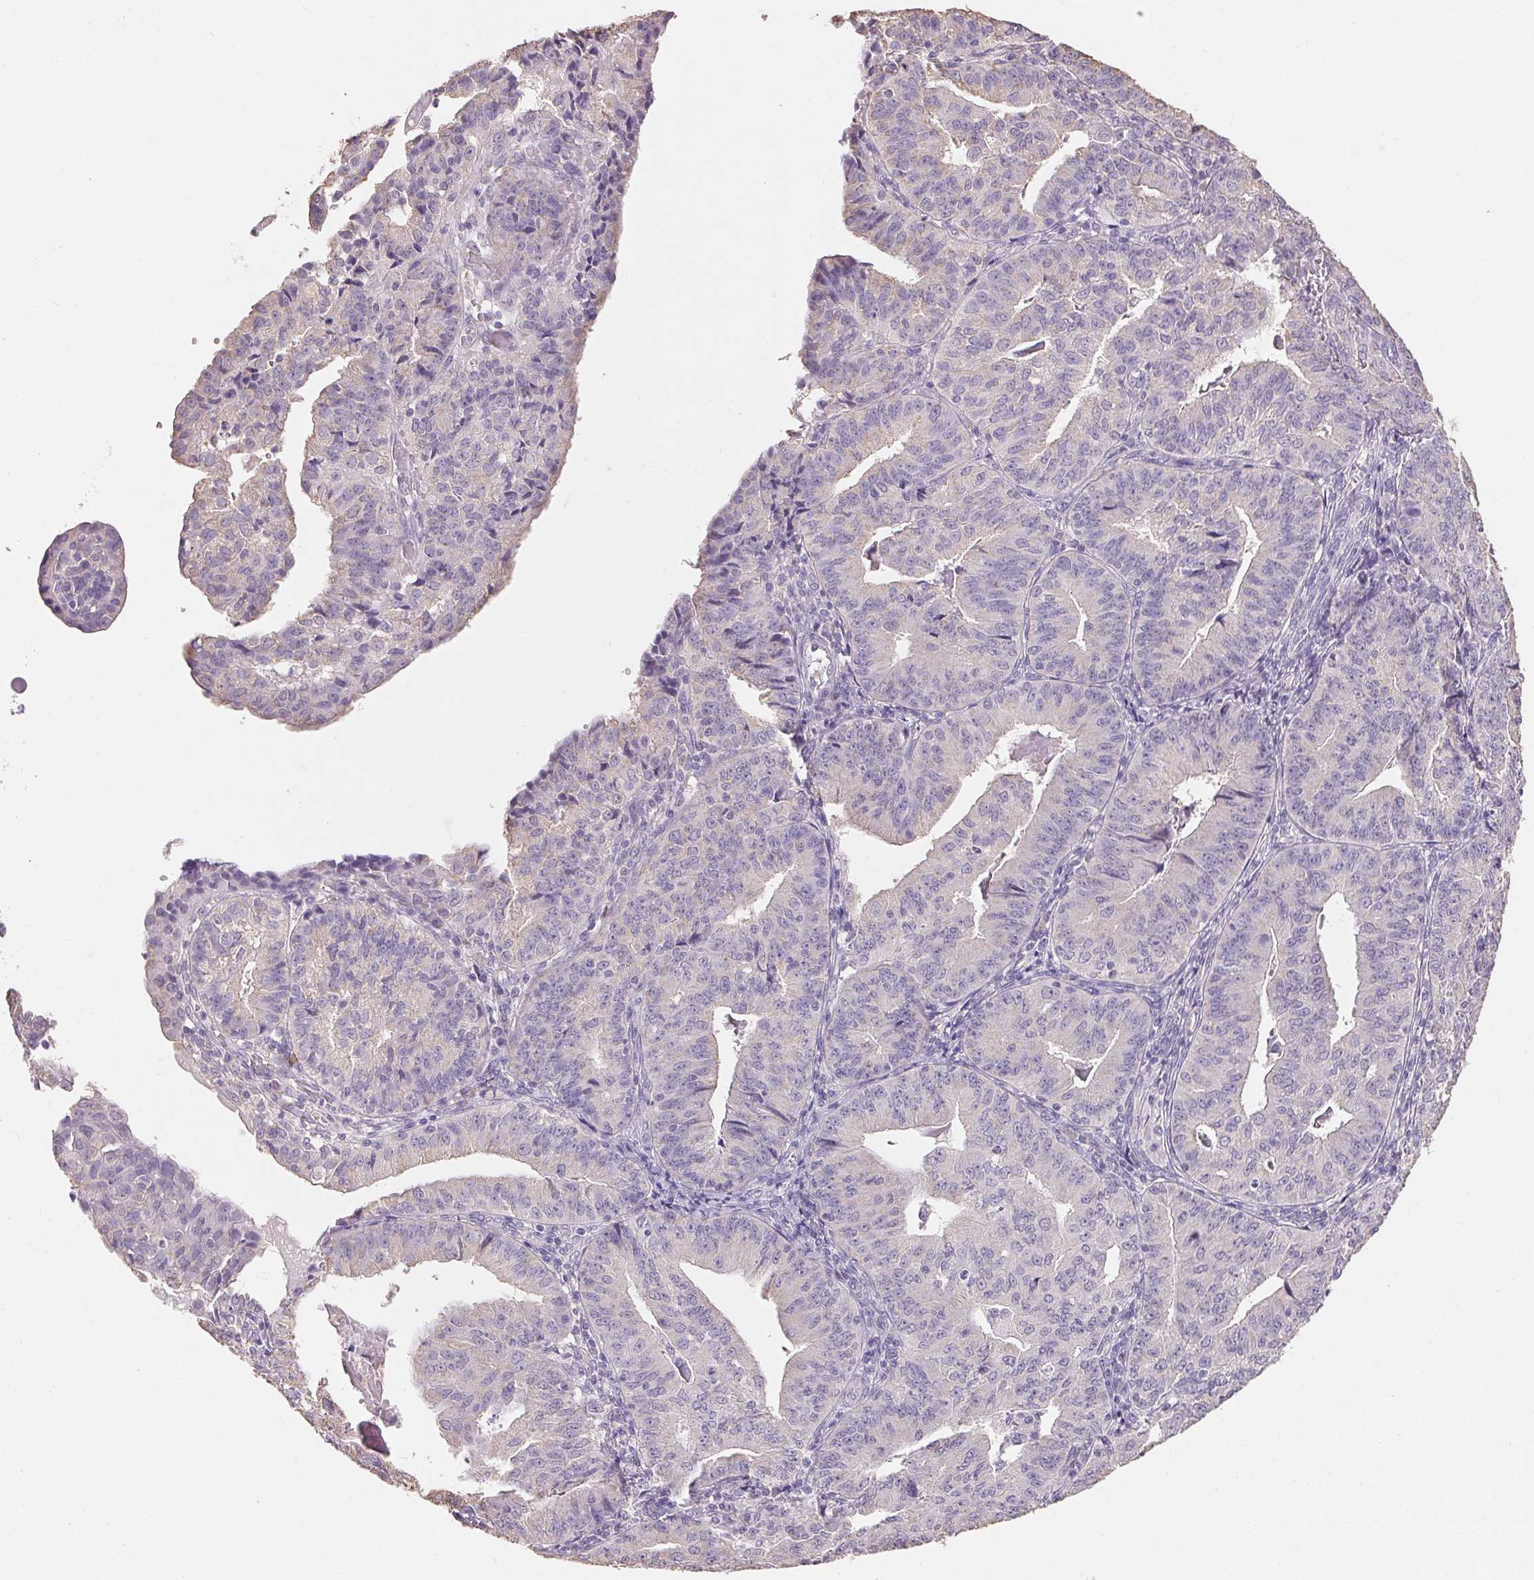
{"staining": {"intensity": "negative", "quantity": "none", "location": "none"}, "tissue": "endometrial cancer", "cell_type": "Tumor cells", "image_type": "cancer", "snomed": [{"axis": "morphology", "description": "Adenocarcinoma, NOS"}, {"axis": "topography", "description": "Endometrium"}], "caption": "Endometrial adenocarcinoma was stained to show a protein in brown. There is no significant staining in tumor cells.", "gene": "MAP7D2", "patient": {"sex": "female", "age": 56}}